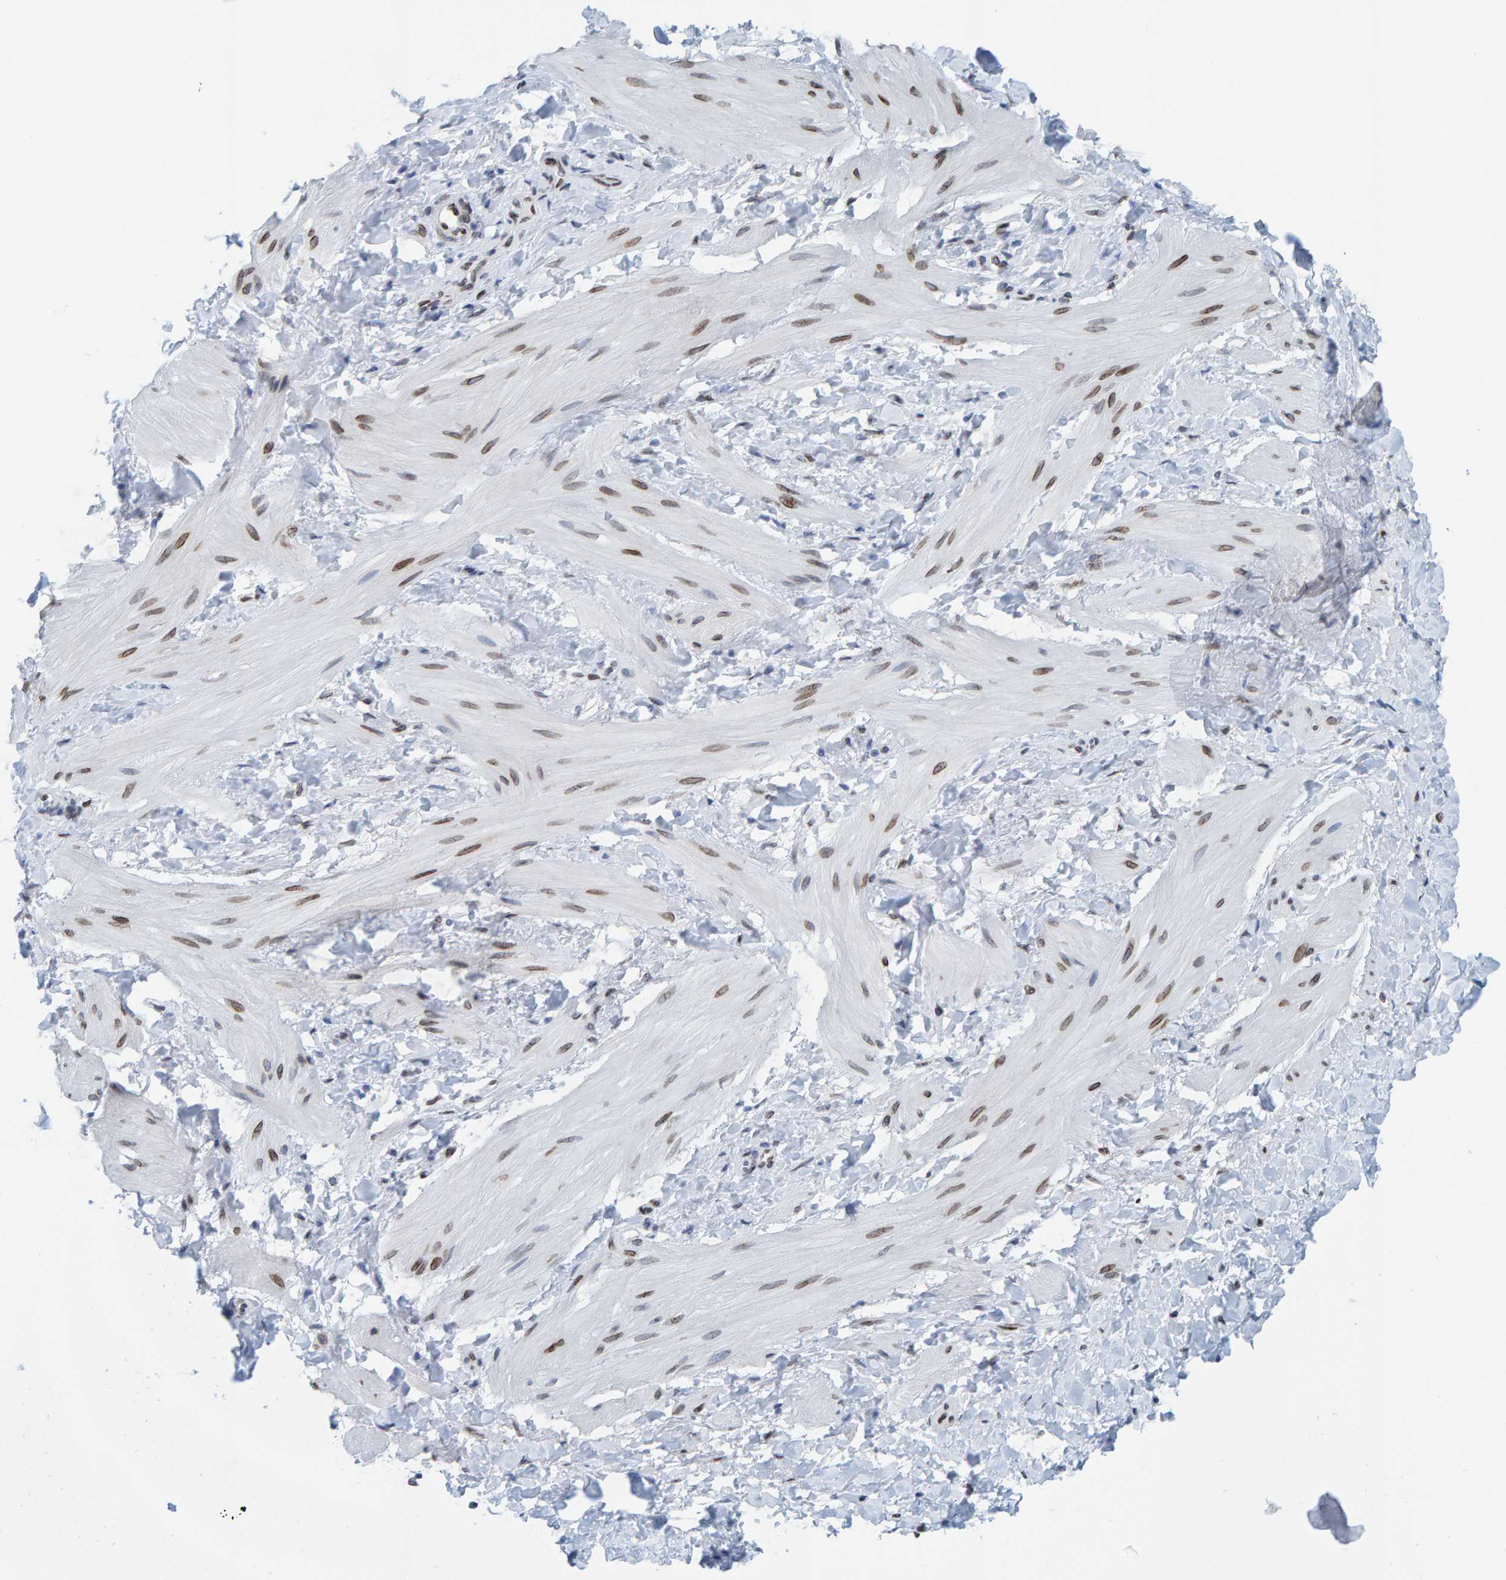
{"staining": {"intensity": "moderate", "quantity": "<25%", "location": "nuclear"}, "tissue": "smooth muscle", "cell_type": "Smooth muscle cells", "image_type": "normal", "snomed": [{"axis": "morphology", "description": "Normal tissue, NOS"}, {"axis": "topography", "description": "Smooth muscle"}], "caption": "An IHC micrograph of normal tissue is shown. Protein staining in brown labels moderate nuclear positivity in smooth muscle within smooth muscle cells.", "gene": "LMNB2", "patient": {"sex": "male", "age": 16}}